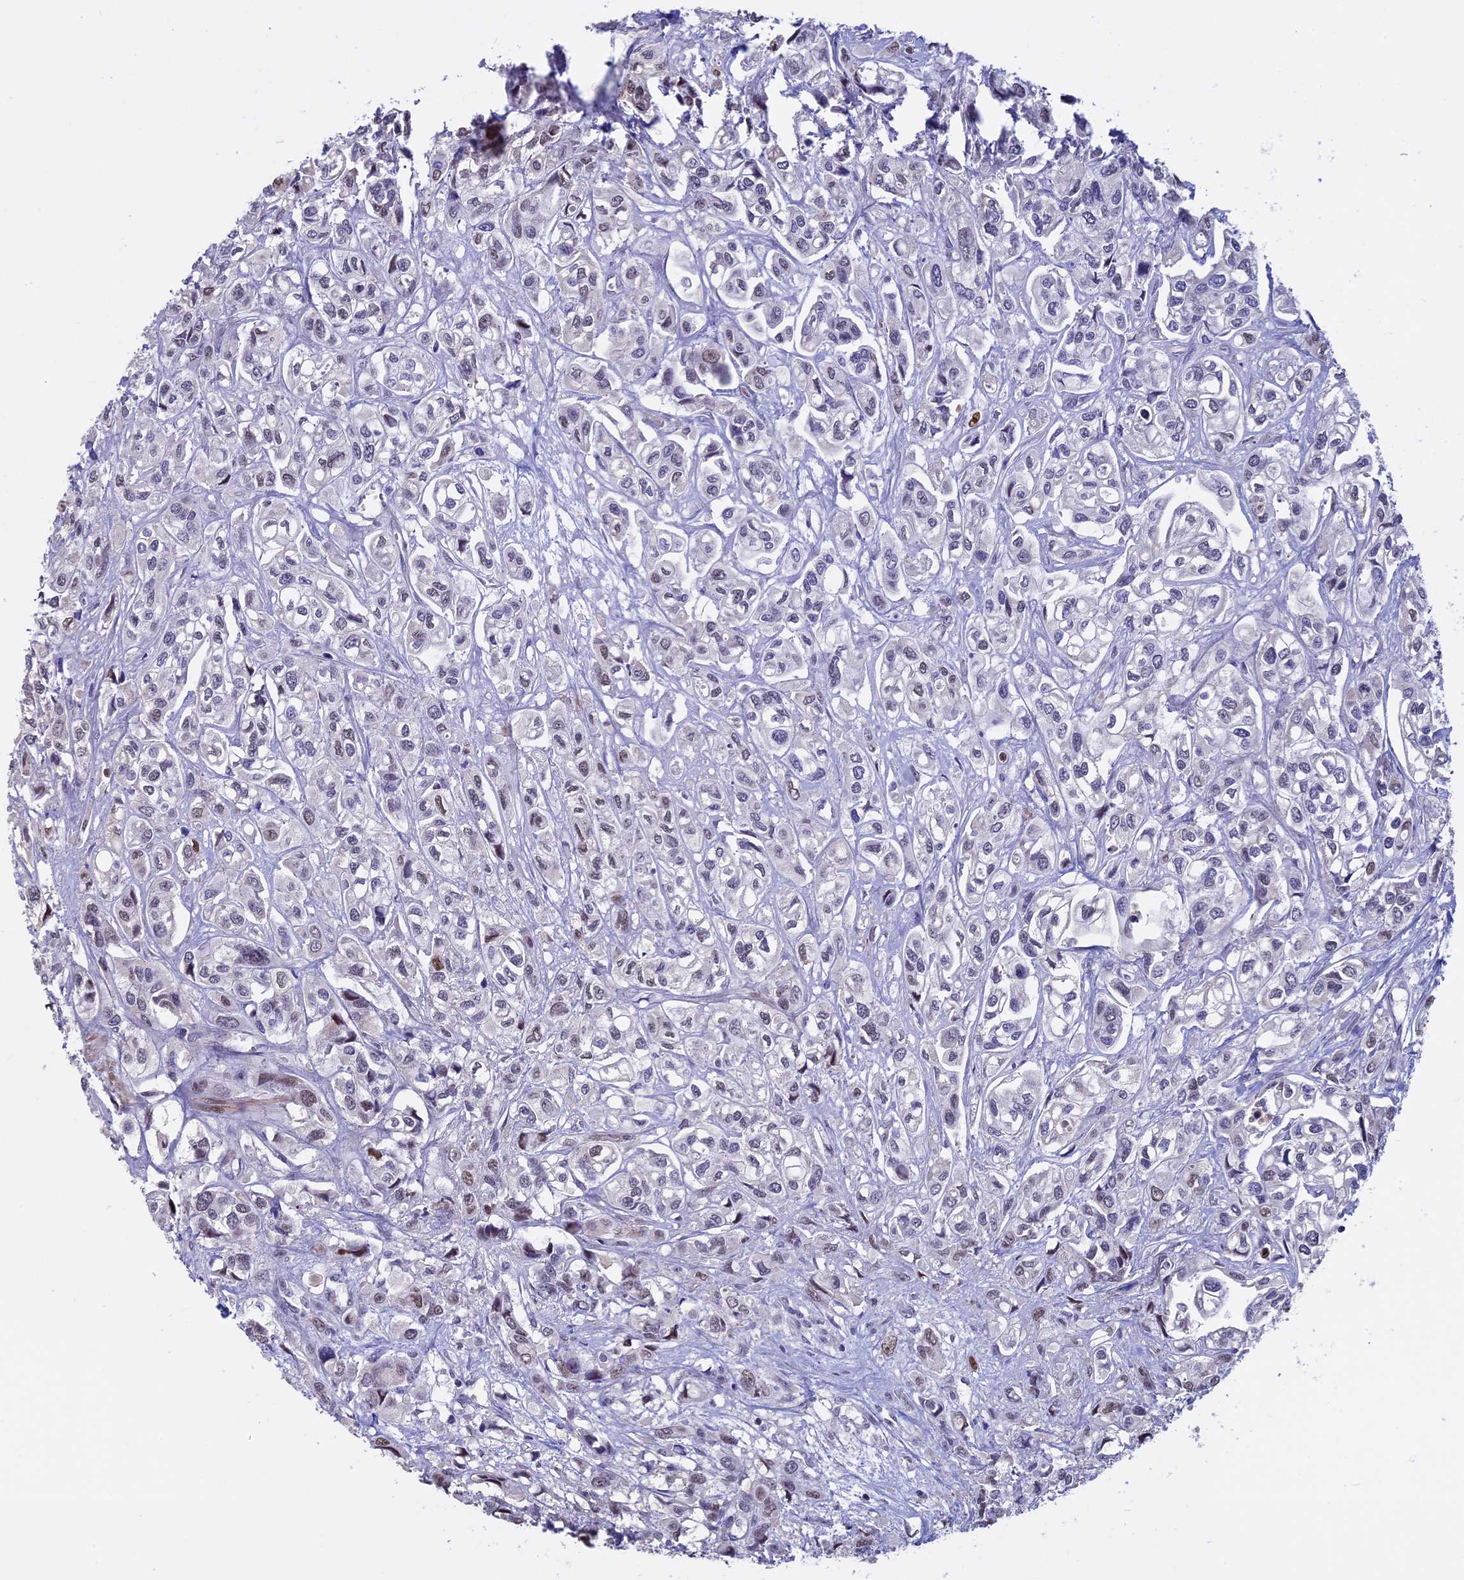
{"staining": {"intensity": "weak", "quantity": "<25%", "location": "nuclear"}, "tissue": "urothelial cancer", "cell_type": "Tumor cells", "image_type": "cancer", "snomed": [{"axis": "morphology", "description": "Urothelial carcinoma, High grade"}, {"axis": "topography", "description": "Urinary bladder"}], "caption": "This photomicrograph is of urothelial carcinoma (high-grade) stained with IHC to label a protein in brown with the nuclei are counter-stained blue. There is no expression in tumor cells.", "gene": "ACSS1", "patient": {"sex": "male", "age": 67}}